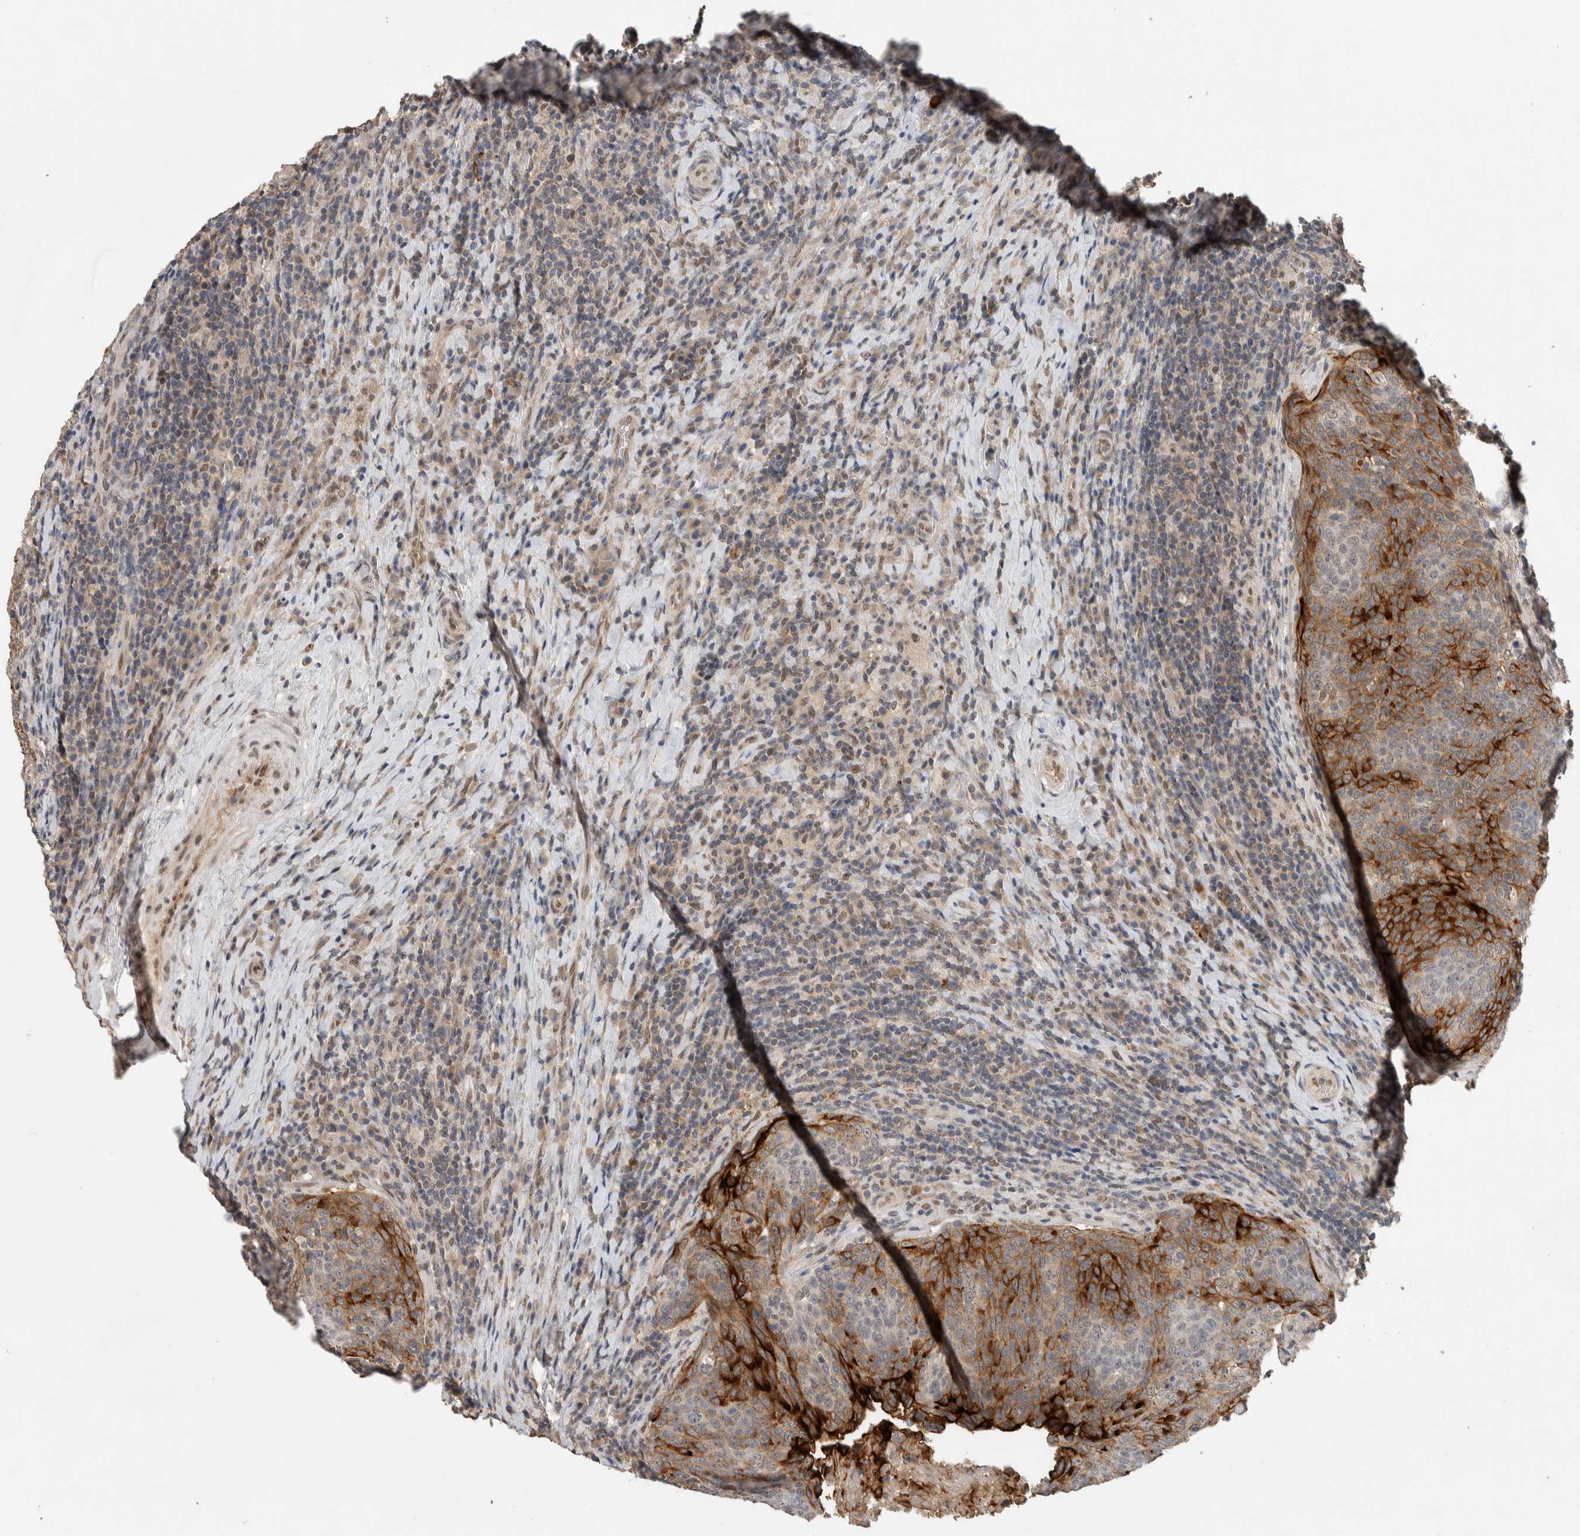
{"staining": {"intensity": "strong", "quantity": "25%-75%", "location": "cytoplasmic/membranous"}, "tissue": "head and neck cancer", "cell_type": "Tumor cells", "image_type": "cancer", "snomed": [{"axis": "morphology", "description": "Squamous cell carcinoma, NOS"}, {"axis": "morphology", "description": "Squamous cell carcinoma, metastatic, NOS"}, {"axis": "topography", "description": "Lymph node"}, {"axis": "topography", "description": "Head-Neck"}], "caption": "Tumor cells show high levels of strong cytoplasmic/membranous expression in approximately 25%-75% of cells in human squamous cell carcinoma (head and neck).", "gene": "CYSRT1", "patient": {"sex": "male", "age": 62}}